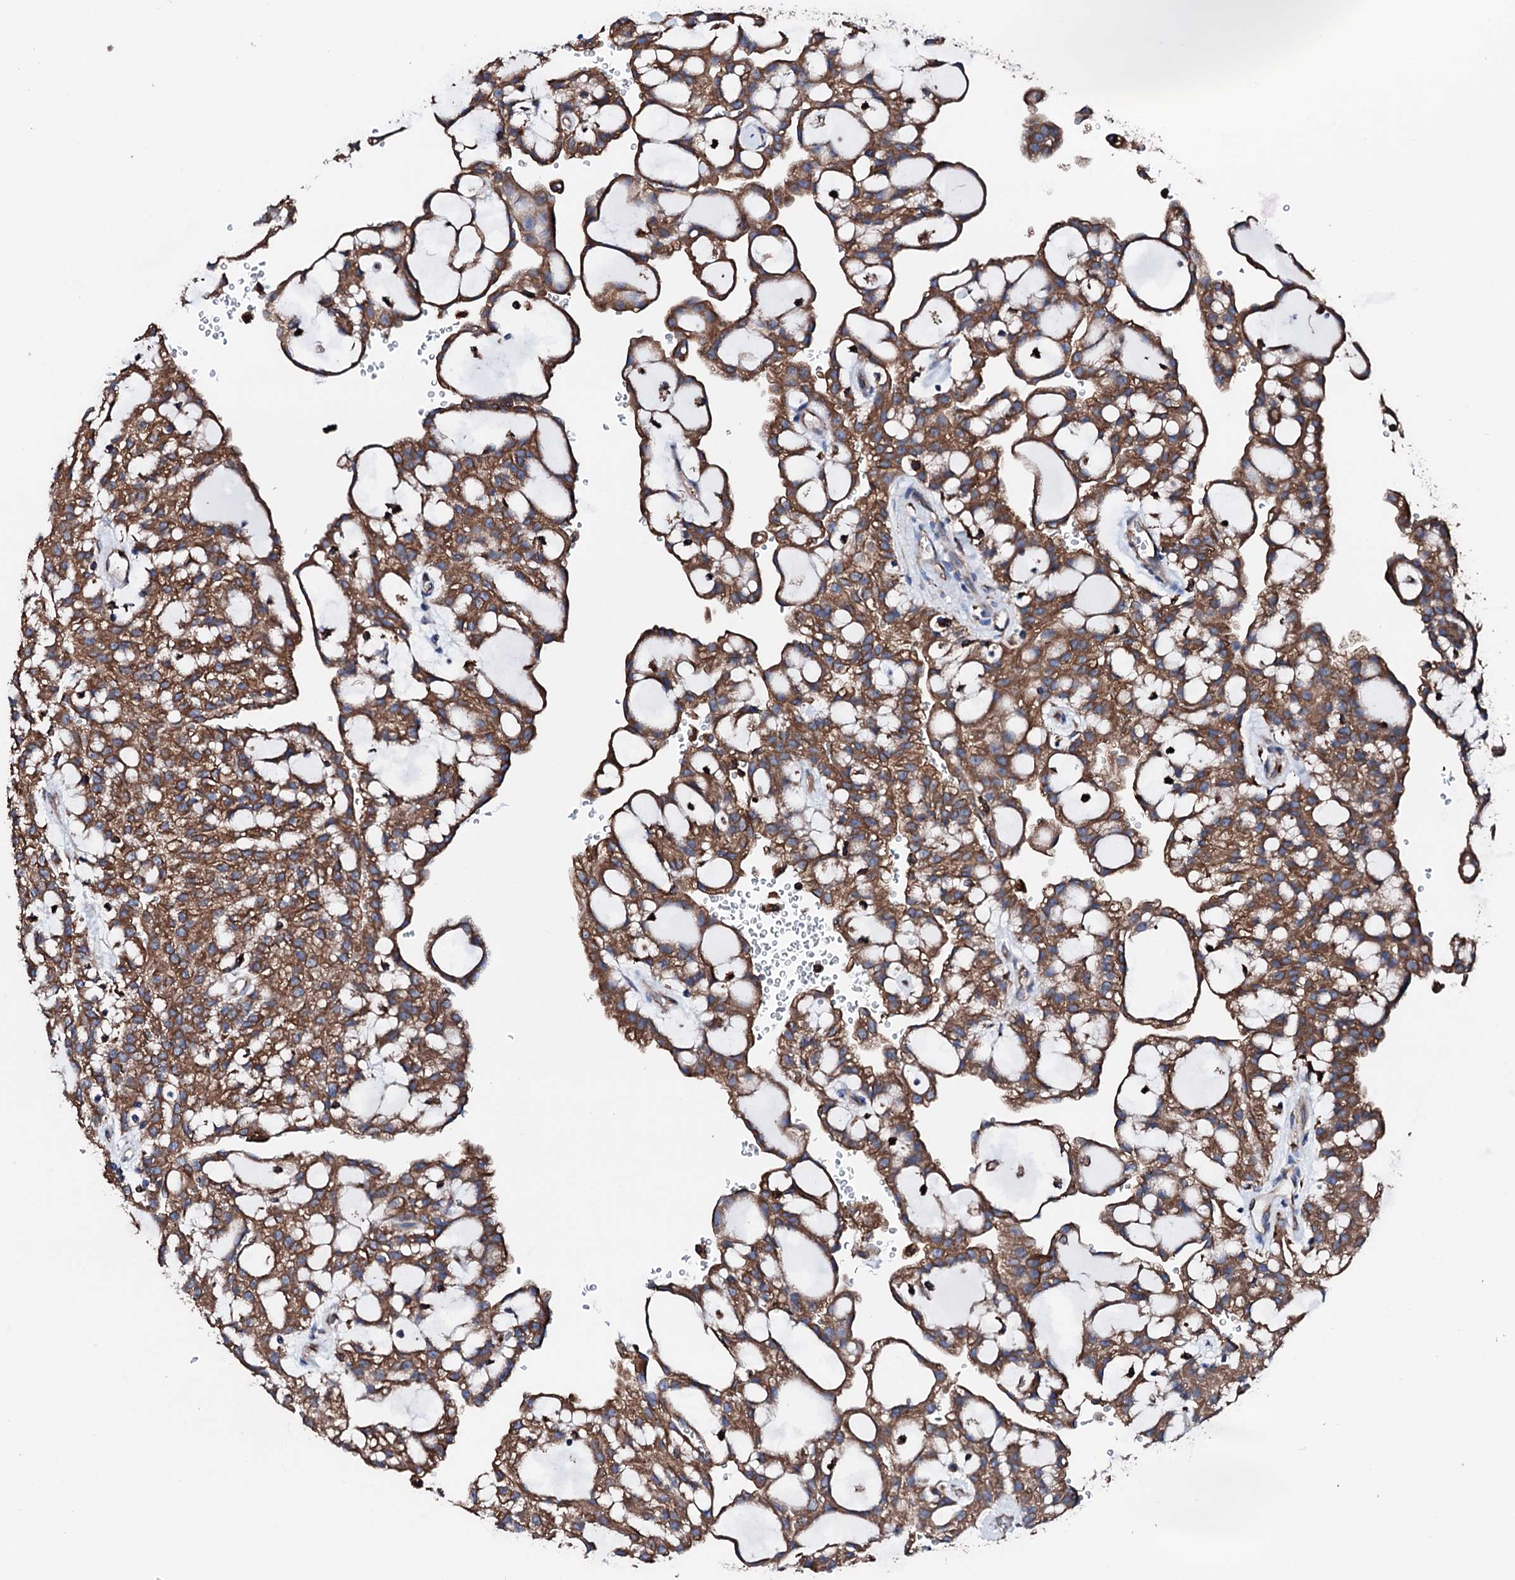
{"staining": {"intensity": "strong", "quantity": ">75%", "location": "cytoplasmic/membranous"}, "tissue": "renal cancer", "cell_type": "Tumor cells", "image_type": "cancer", "snomed": [{"axis": "morphology", "description": "Adenocarcinoma, NOS"}, {"axis": "topography", "description": "Kidney"}], "caption": "High-power microscopy captured an immunohistochemistry photomicrograph of renal cancer, revealing strong cytoplasmic/membranous expression in about >75% of tumor cells.", "gene": "AMDHD1", "patient": {"sex": "male", "age": 63}}